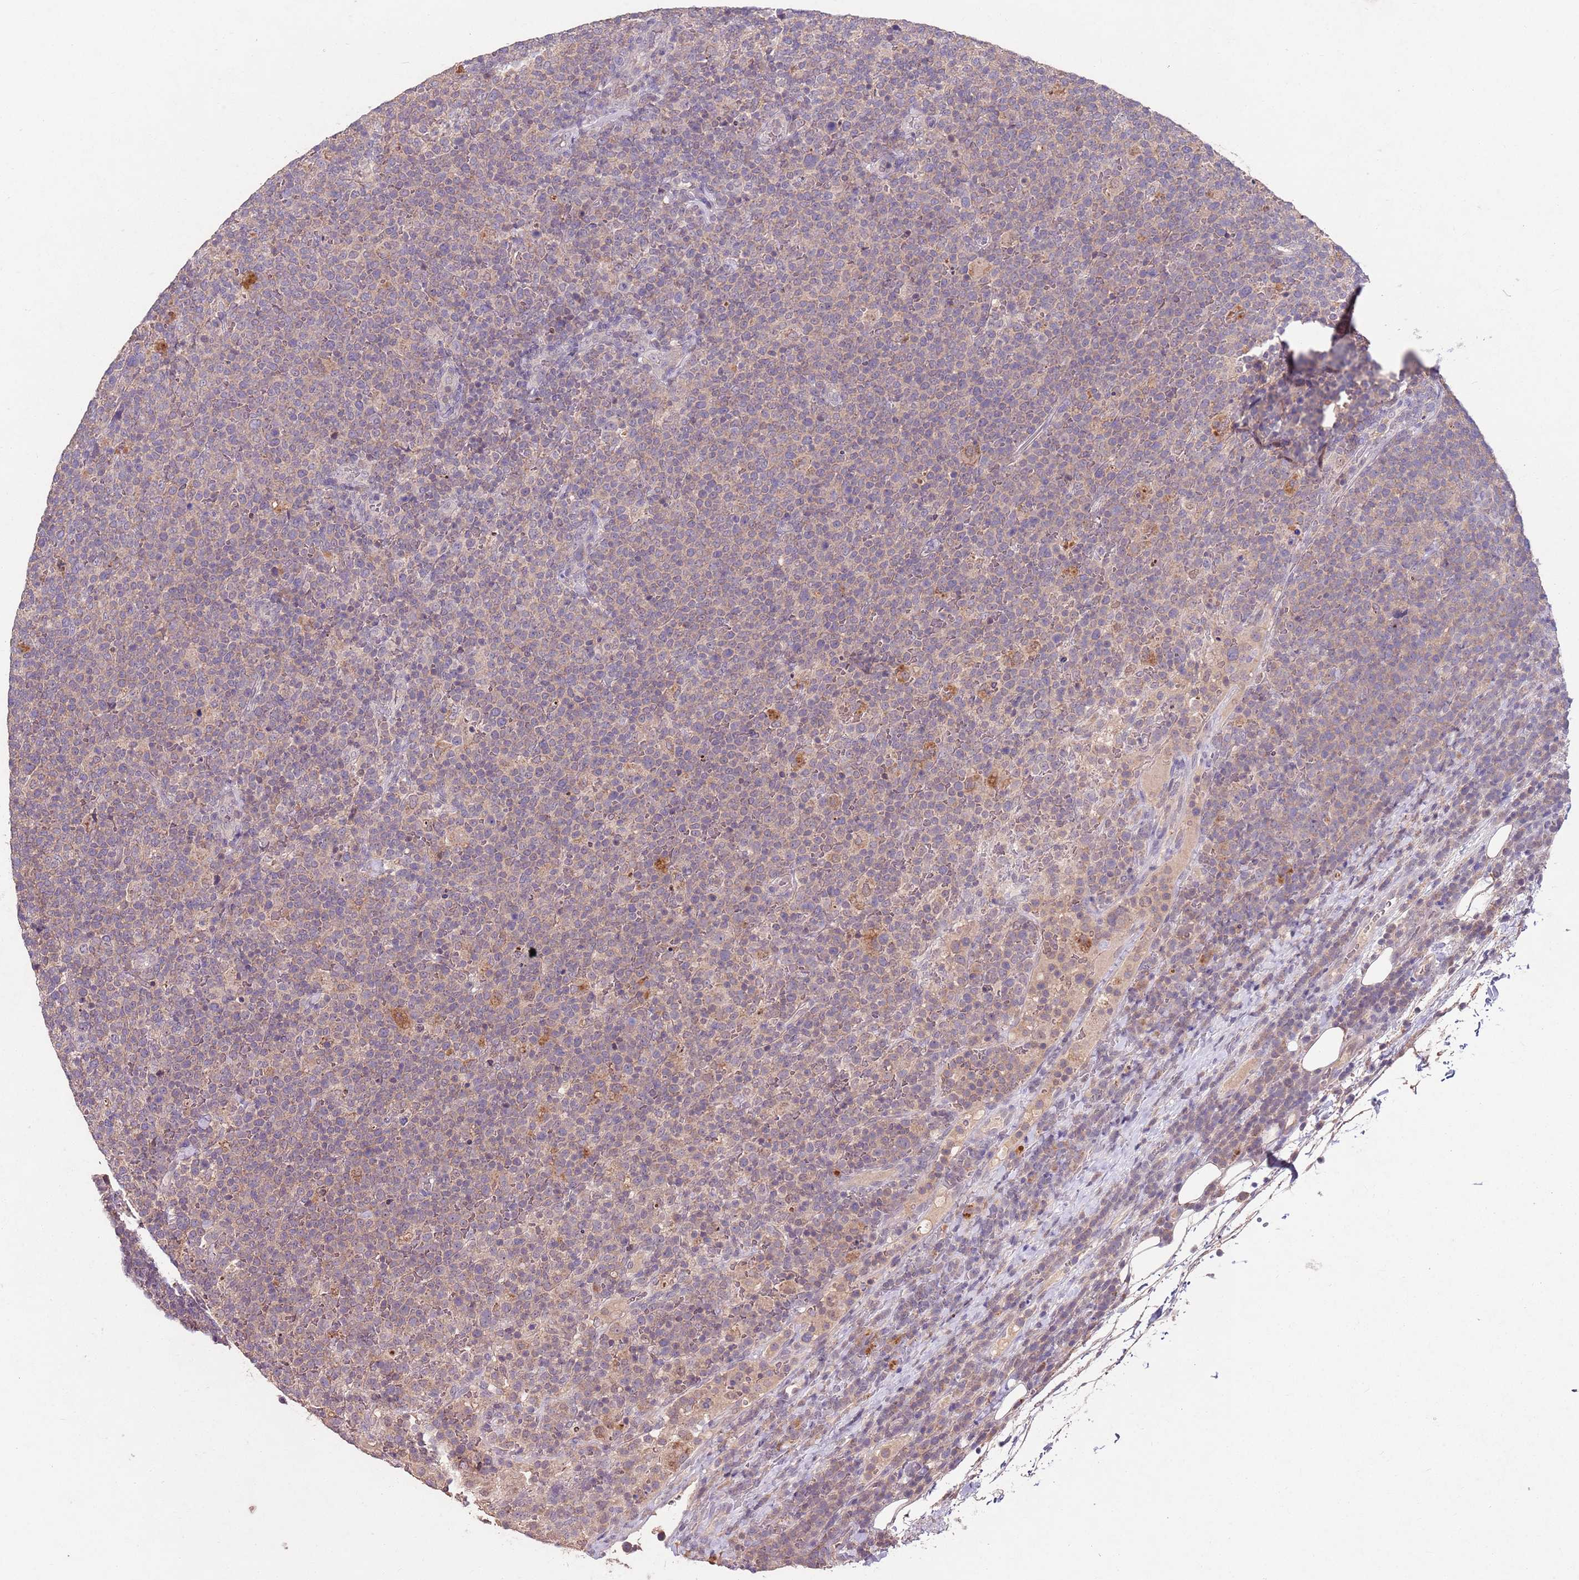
{"staining": {"intensity": "weak", "quantity": "<25%", "location": "cytoplasmic/membranous"}, "tissue": "lymphoma", "cell_type": "Tumor cells", "image_type": "cancer", "snomed": [{"axis": "morphology", "description": "Malignant lymphoma, non-Hodgkin's type, High grade"}, {"axis": "topography", "description": "Lymph node"}], "caption": "Protein analysis of malignant lymphoma, non-Hodgkin's type (high-grade) exhibits no significant positivity in tumor cells.", "gene": "NRDE2", "patient": {"sex": "male", "age": 61}}